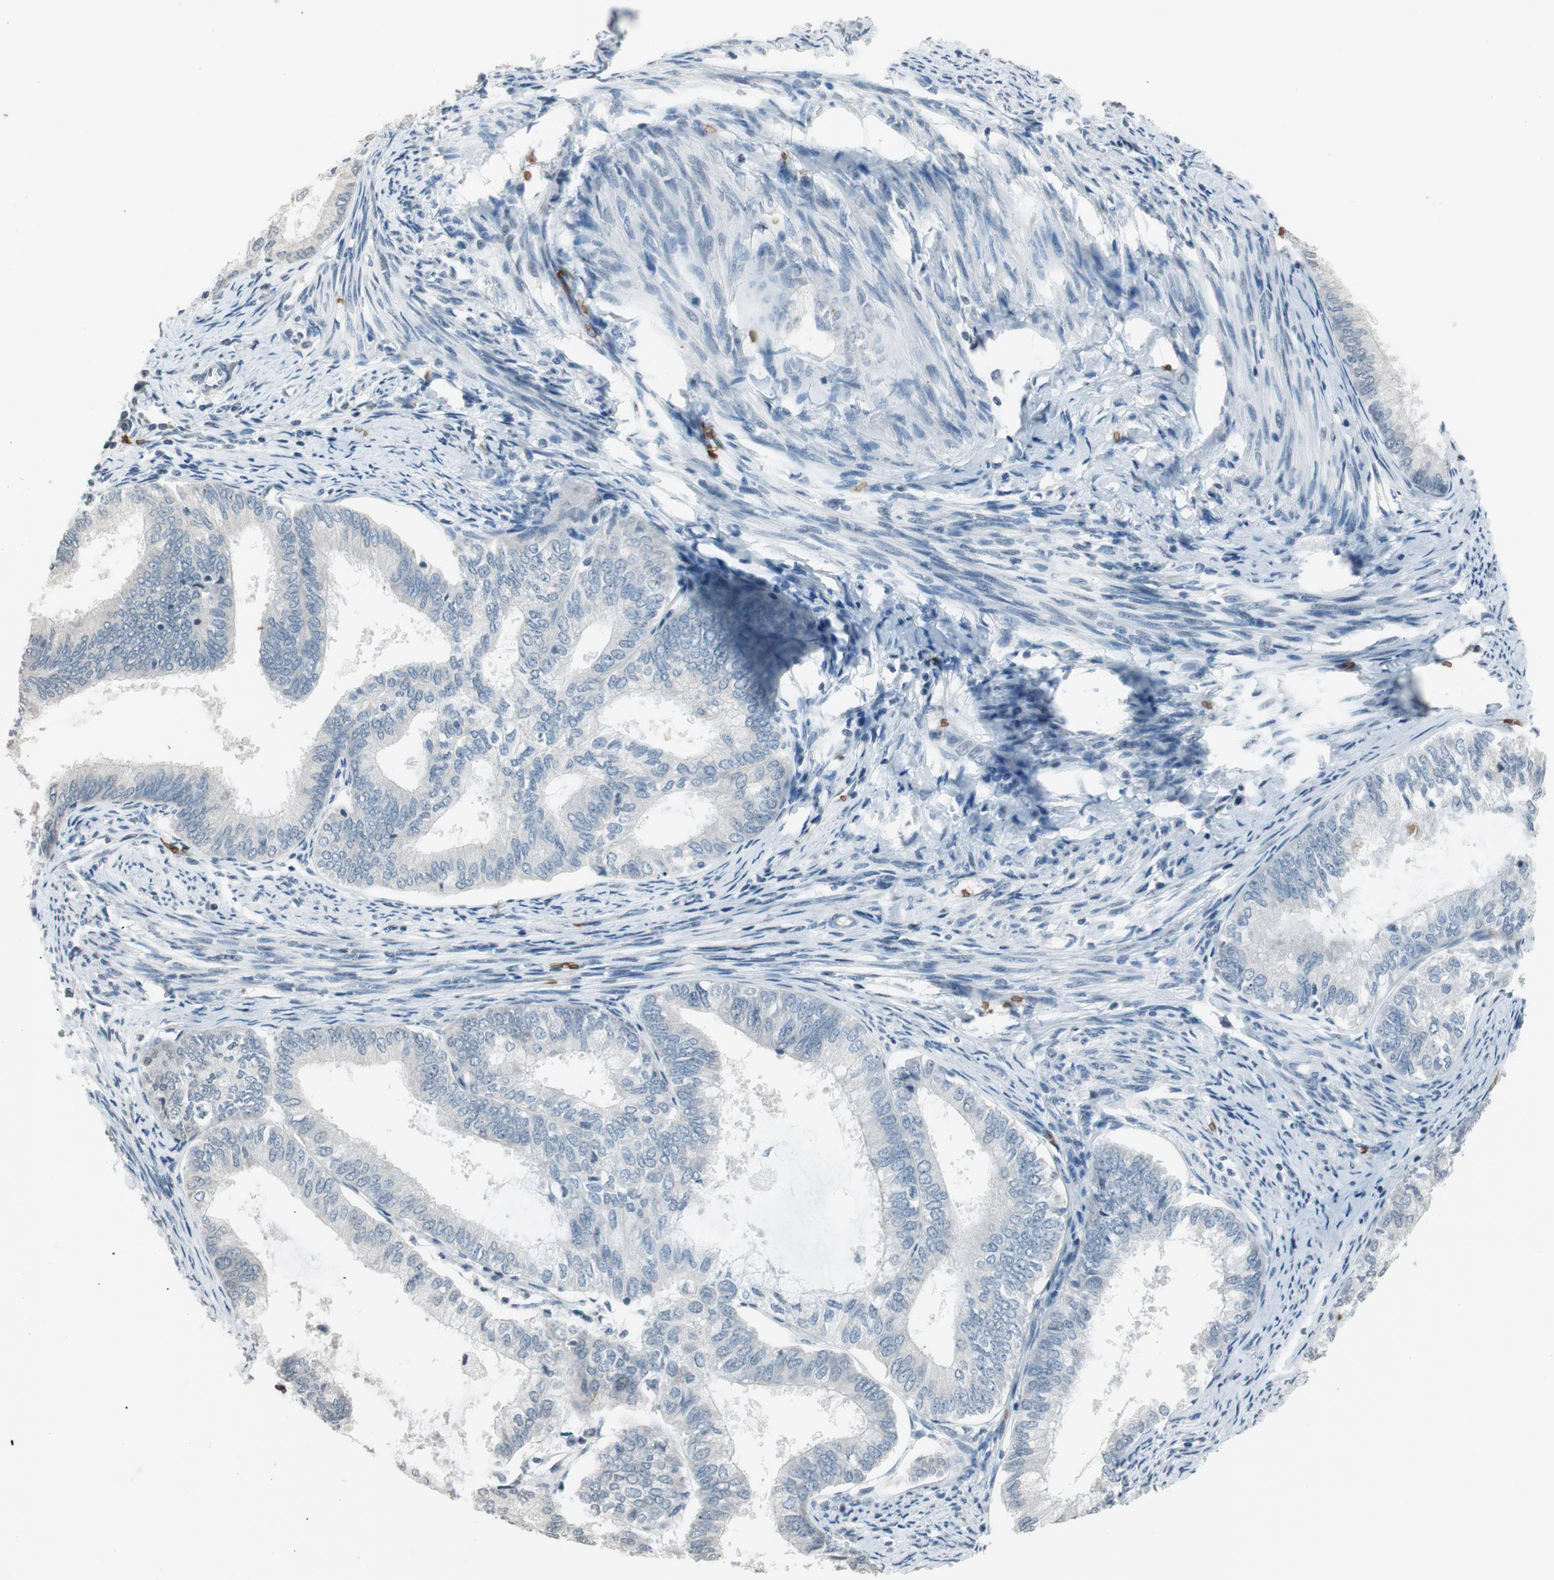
{"staining": {"intensity": "negative", "quantity": "none", "location": "none"}, "tissue": "endometrial cancer", "cell_type": "Tumor cells", "image_type": "cancer", "snomed": [{"axis": "morphology", "description": "Adenocarcinoma, NOS"}, {"axis": "topography", "description": "Endometrium"}], "caption": "Tumor cells are negative for protein expression in human endometrial adenocarcinoma. (DAB (3,3'-diaminobenzidine) IHC visualized using brightfield microscopy, high magnification).", "gene": "GYPC", "patient": {"sex": "female", "age": 86}}